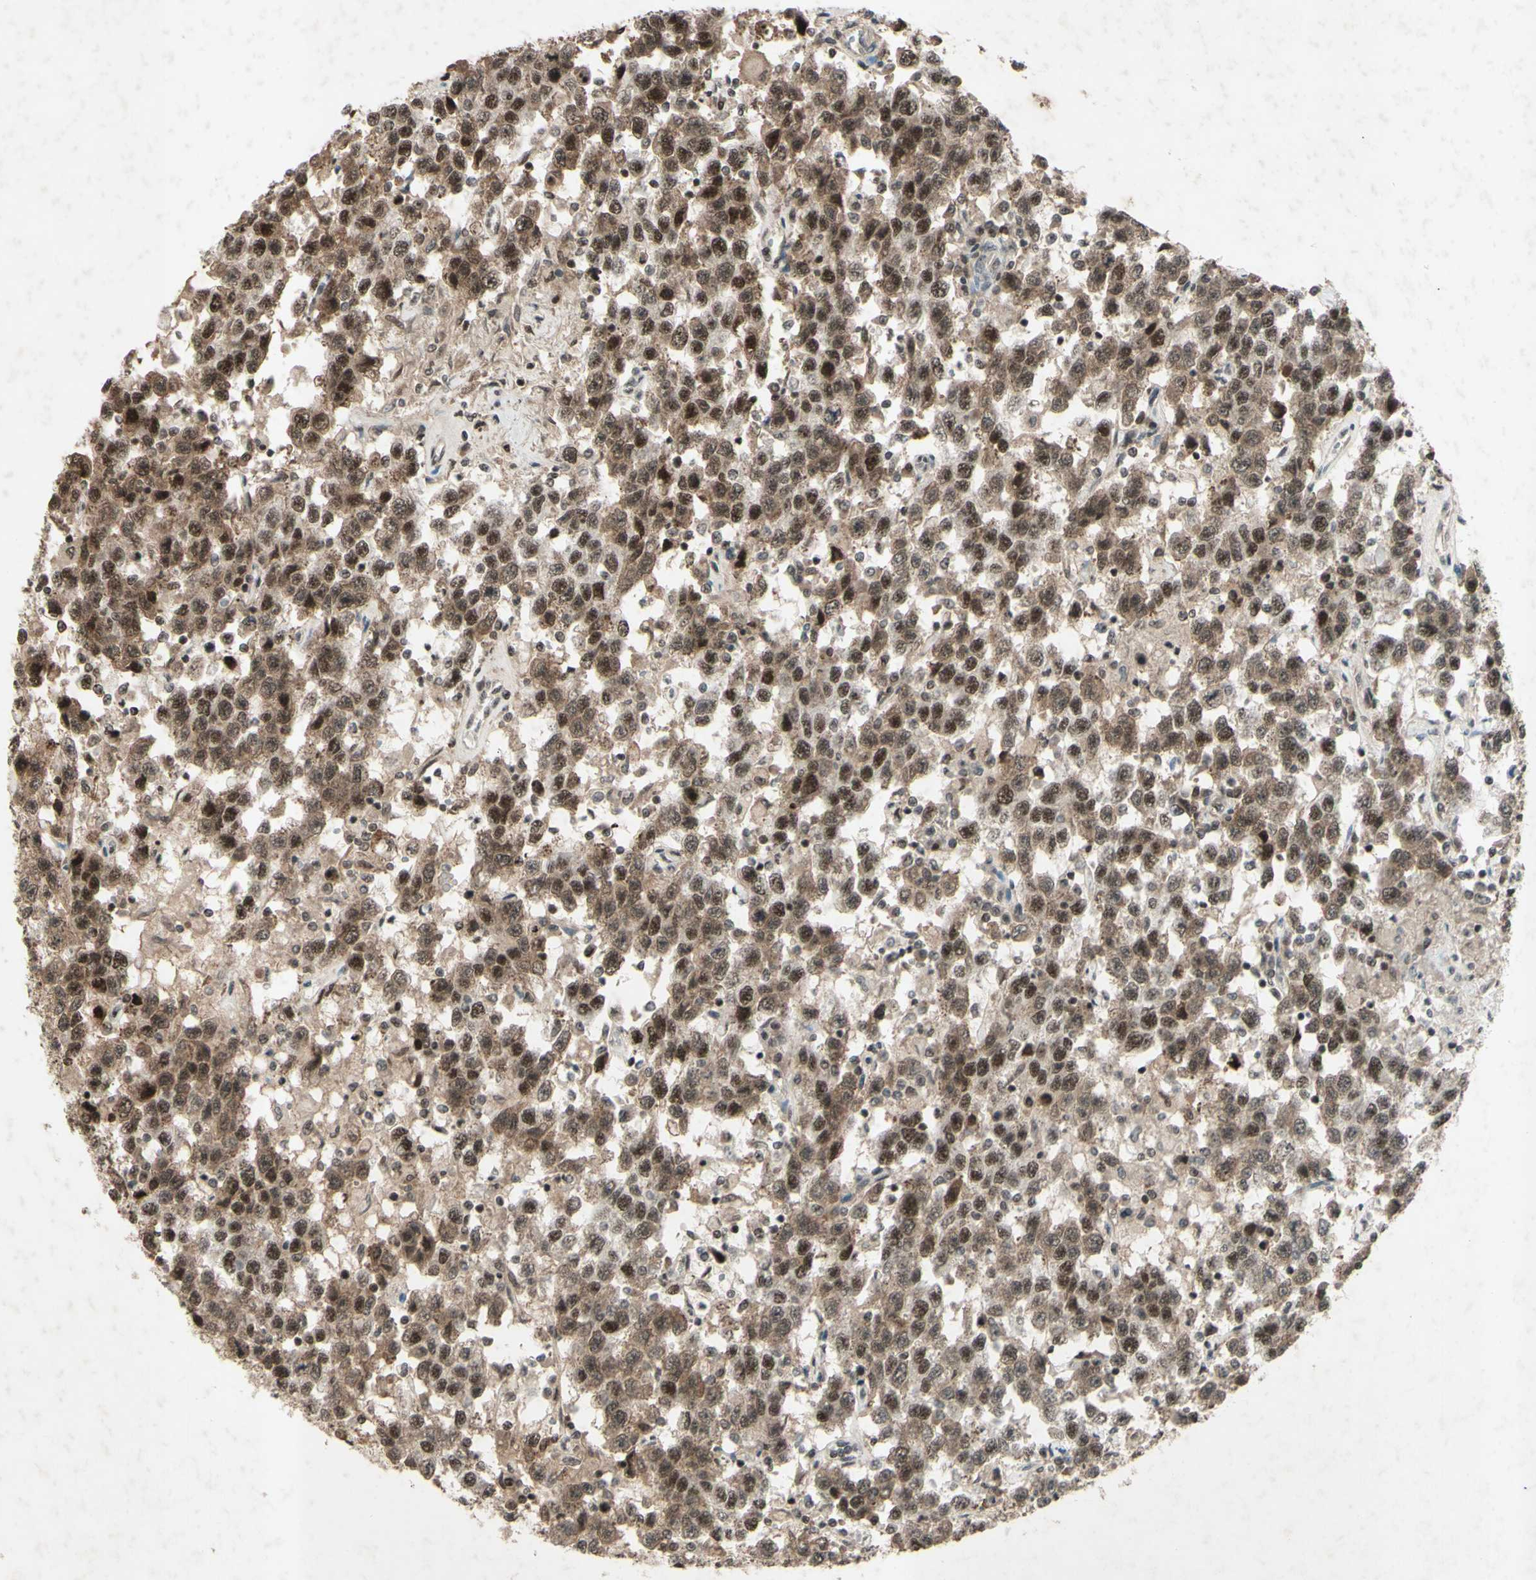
{"staining": {"intensity": "moderate", "quantity": ">75%", "location": "cytoplasmic/membranous,nuclear"}, "tissue": "testis cancer", "cell_type": "Tumor cells", "image_type": "cancer", "snomed": [{"axis": "morphology", "description": "Seminoma, NOS"}, {"axis": "topography", "description": "Testis"}], "caption": "Tumor cells demonstrate medium levels of moderate cytoplasmic/membranous and nuclear expression in about >75% of cells in human seminoma (testis).", "gene": "SNW1", "patient": {"sex": "male", "age": 41}}